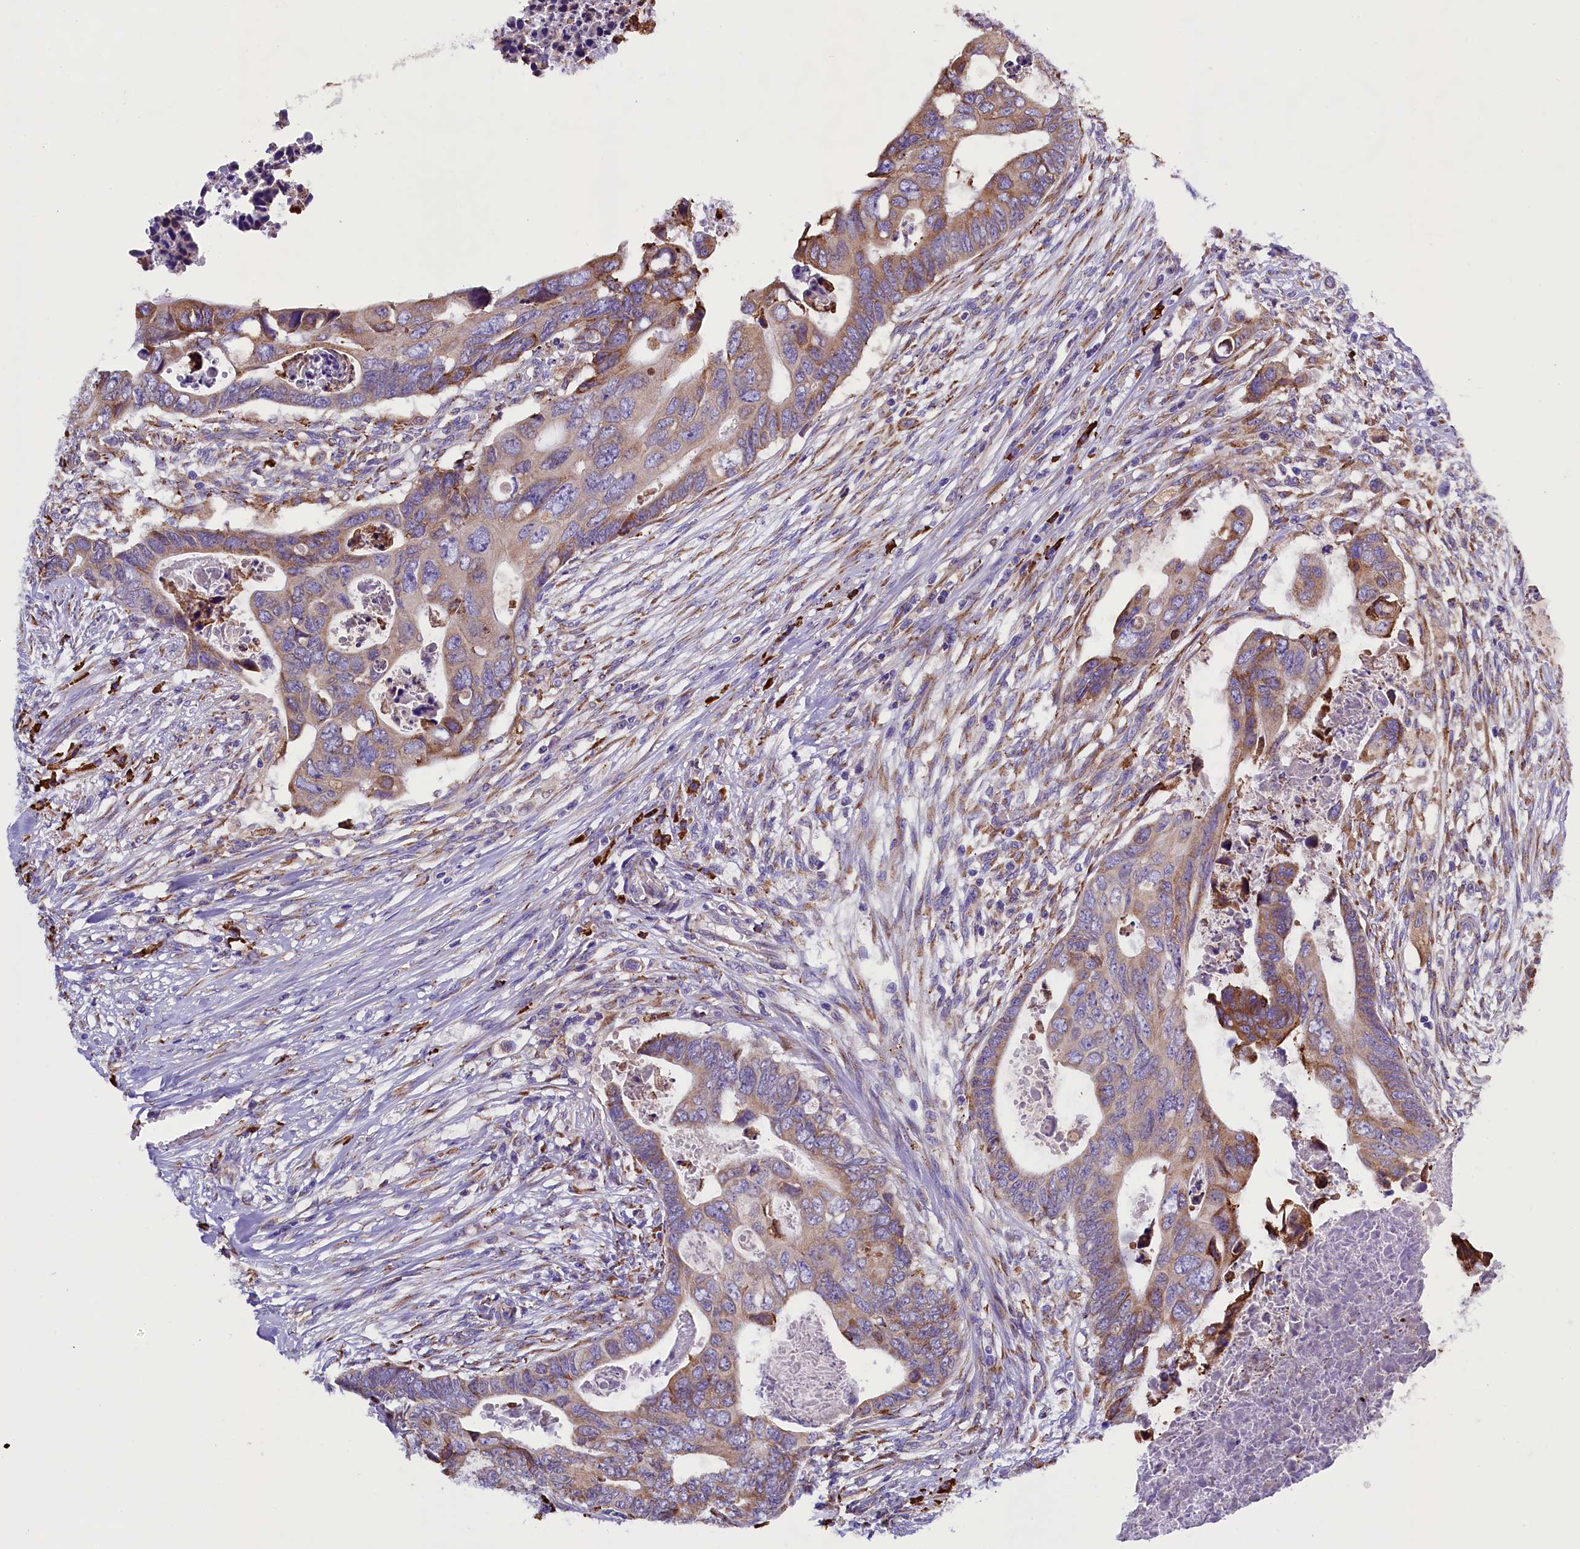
{"staining": {"intensity": "moderate", "quantity": "<25%", "location": "cytoplasmic/membranous"}, "tissue": "colorectal cancer", "cell_type": "Tumor cells", "image_type": "cancer", "snomed": [{"axis": "morphology", "description": "Adenocarcinoma, NOS"}, {"axis": "topography", "description": "Rectum"}], "caption": "The photomicrograph shows a brown stain indicating the presence of a protein in the cytoplasmic/membranous of tumor cells in colorectal cancer.", "gene": "CAPS2", "patient": {"sex": "female", "age": 78}}